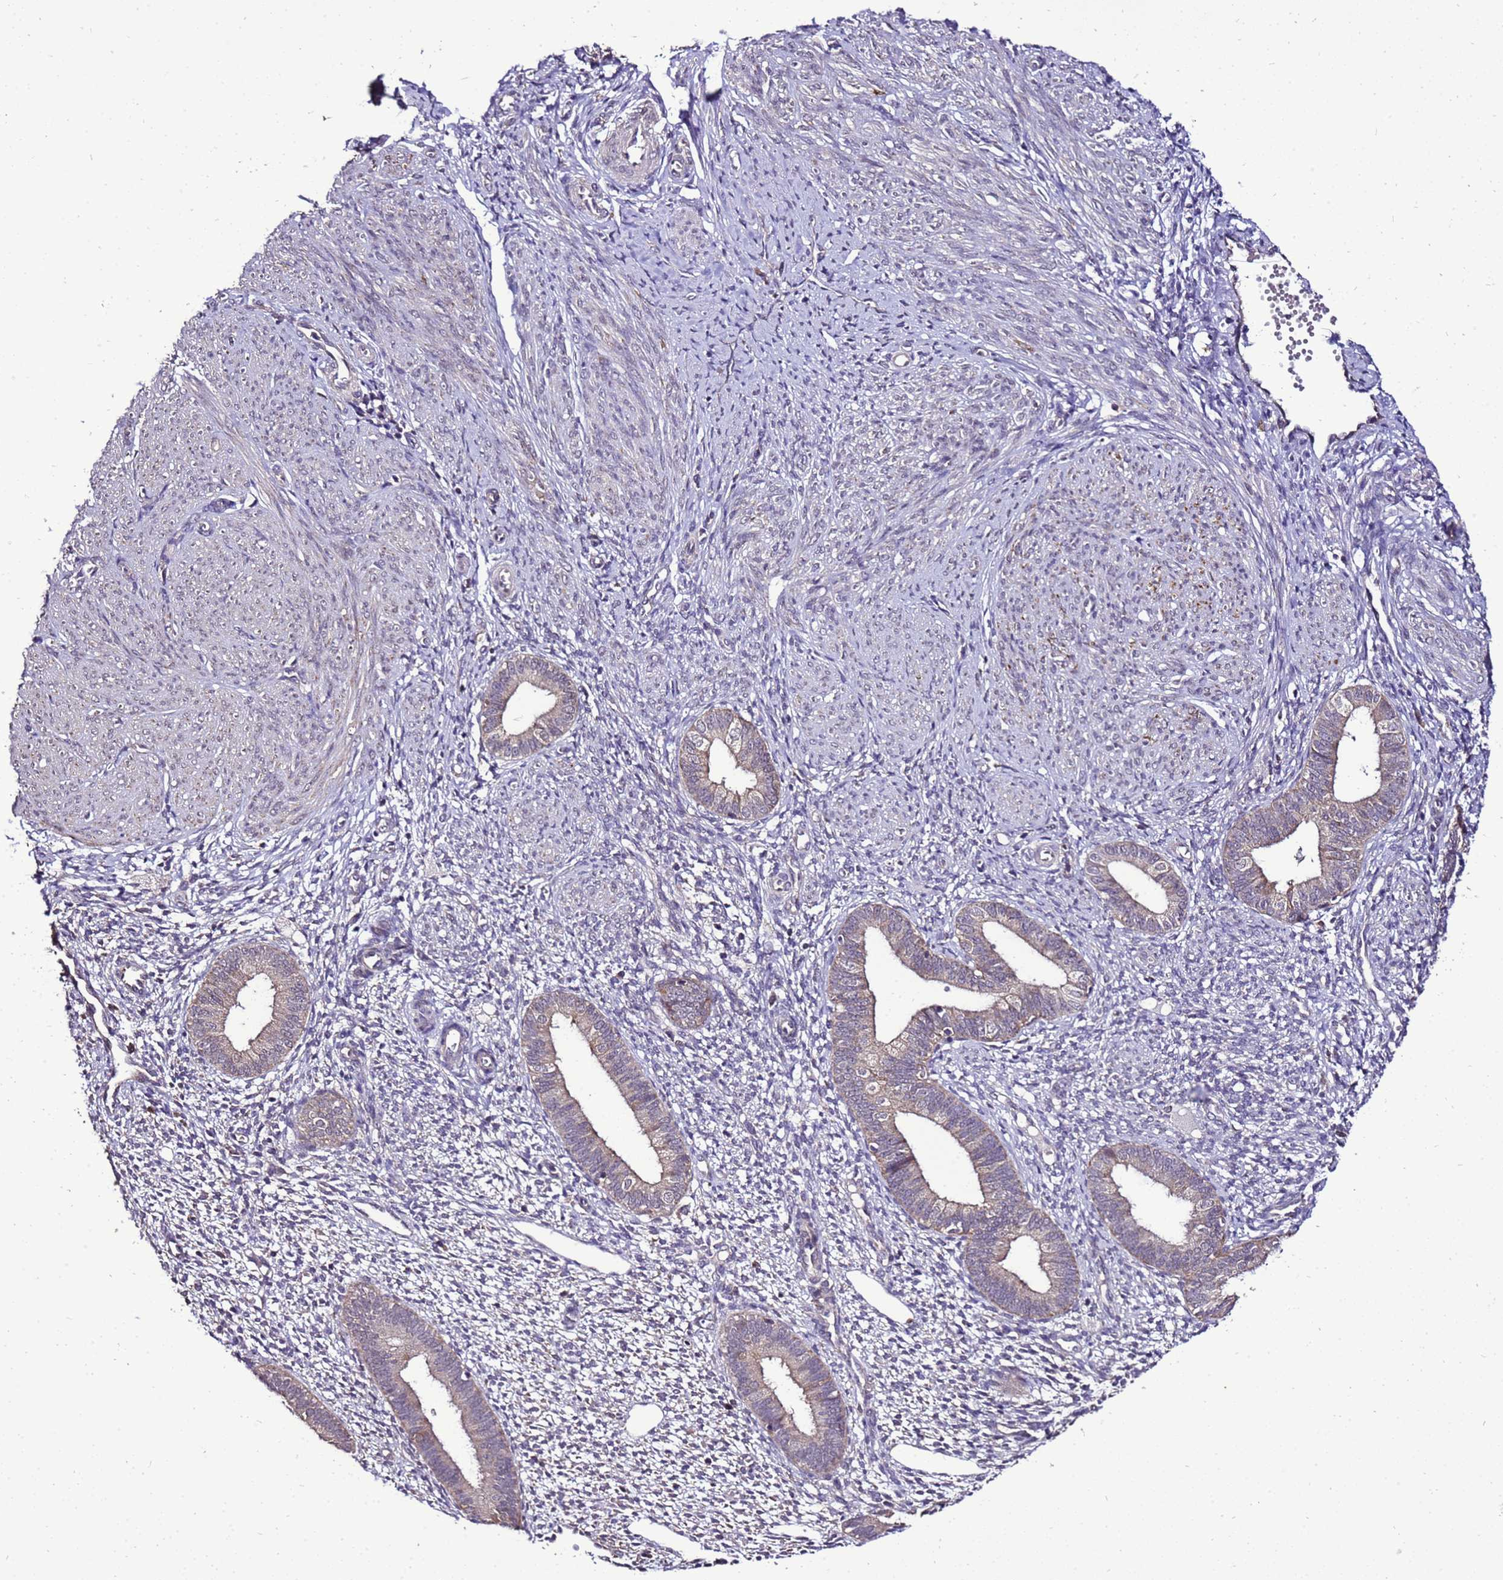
{"staining": {"intensity": "weak", "quantity": "<25%", "location": "cytoplasmic/membranous"}, "tissue": "endometrium", "cell_type": "Cells in endometrial stroma", "image_type": "normal", "snomed": [{"axis": "morphology", "description": "Normal tissue, NOS"}, {"axis": "topography", "description": "Endometrium"}], "caption": "Cells in endometrial stroma are negative for brown protein staining in normal endometrium. (Brightfield microscopy of DAB (3,3'-diaminobenzidine) immunohistochemistry at high magnification).", "gene": "ZNF329", "patient": {"sex": "female", "age": 46}}